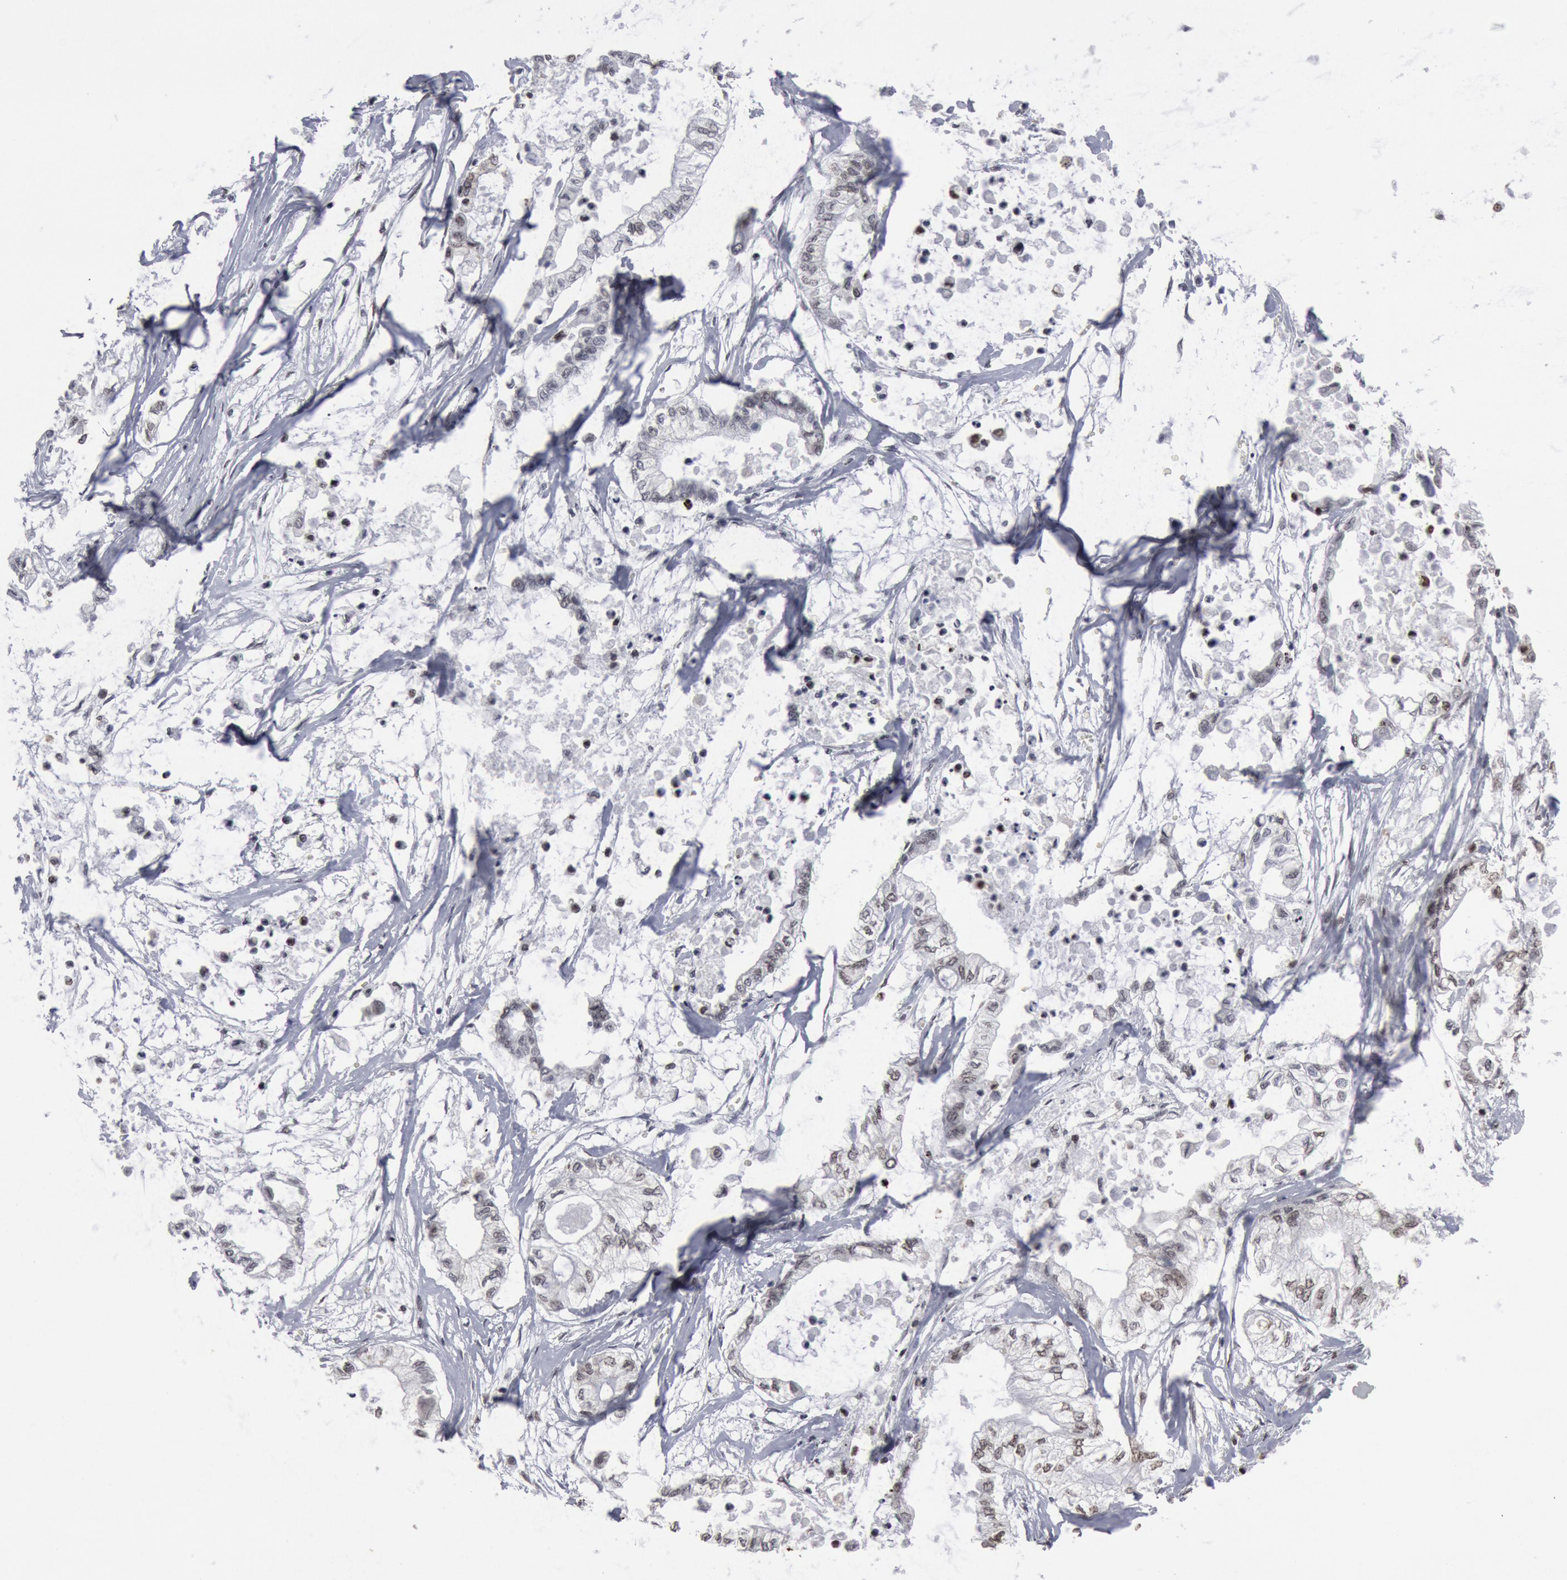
{"staining": {"intensity": "weak", "quantity": "25%-75%", "location": "nuclear"}, "tissue": "pancreatic cancer", "cell_type": "Tumor cells", "image_type": "cancer", "snomed": [{"axis": "morphology", "description": "Adenocarcinoma, NOS"}, {"axis": "topography", "description": "Pancreas"}], "caption": "Immunohistochemistry histopathology image of human pancreatic adenocarcinoma stained for a protein (brown), which shows low levels of weak nuclear staining in about 25%-75% of tumor cells.", "gene": "SUB1", "patient": {"sex": "male", "age": 79}}